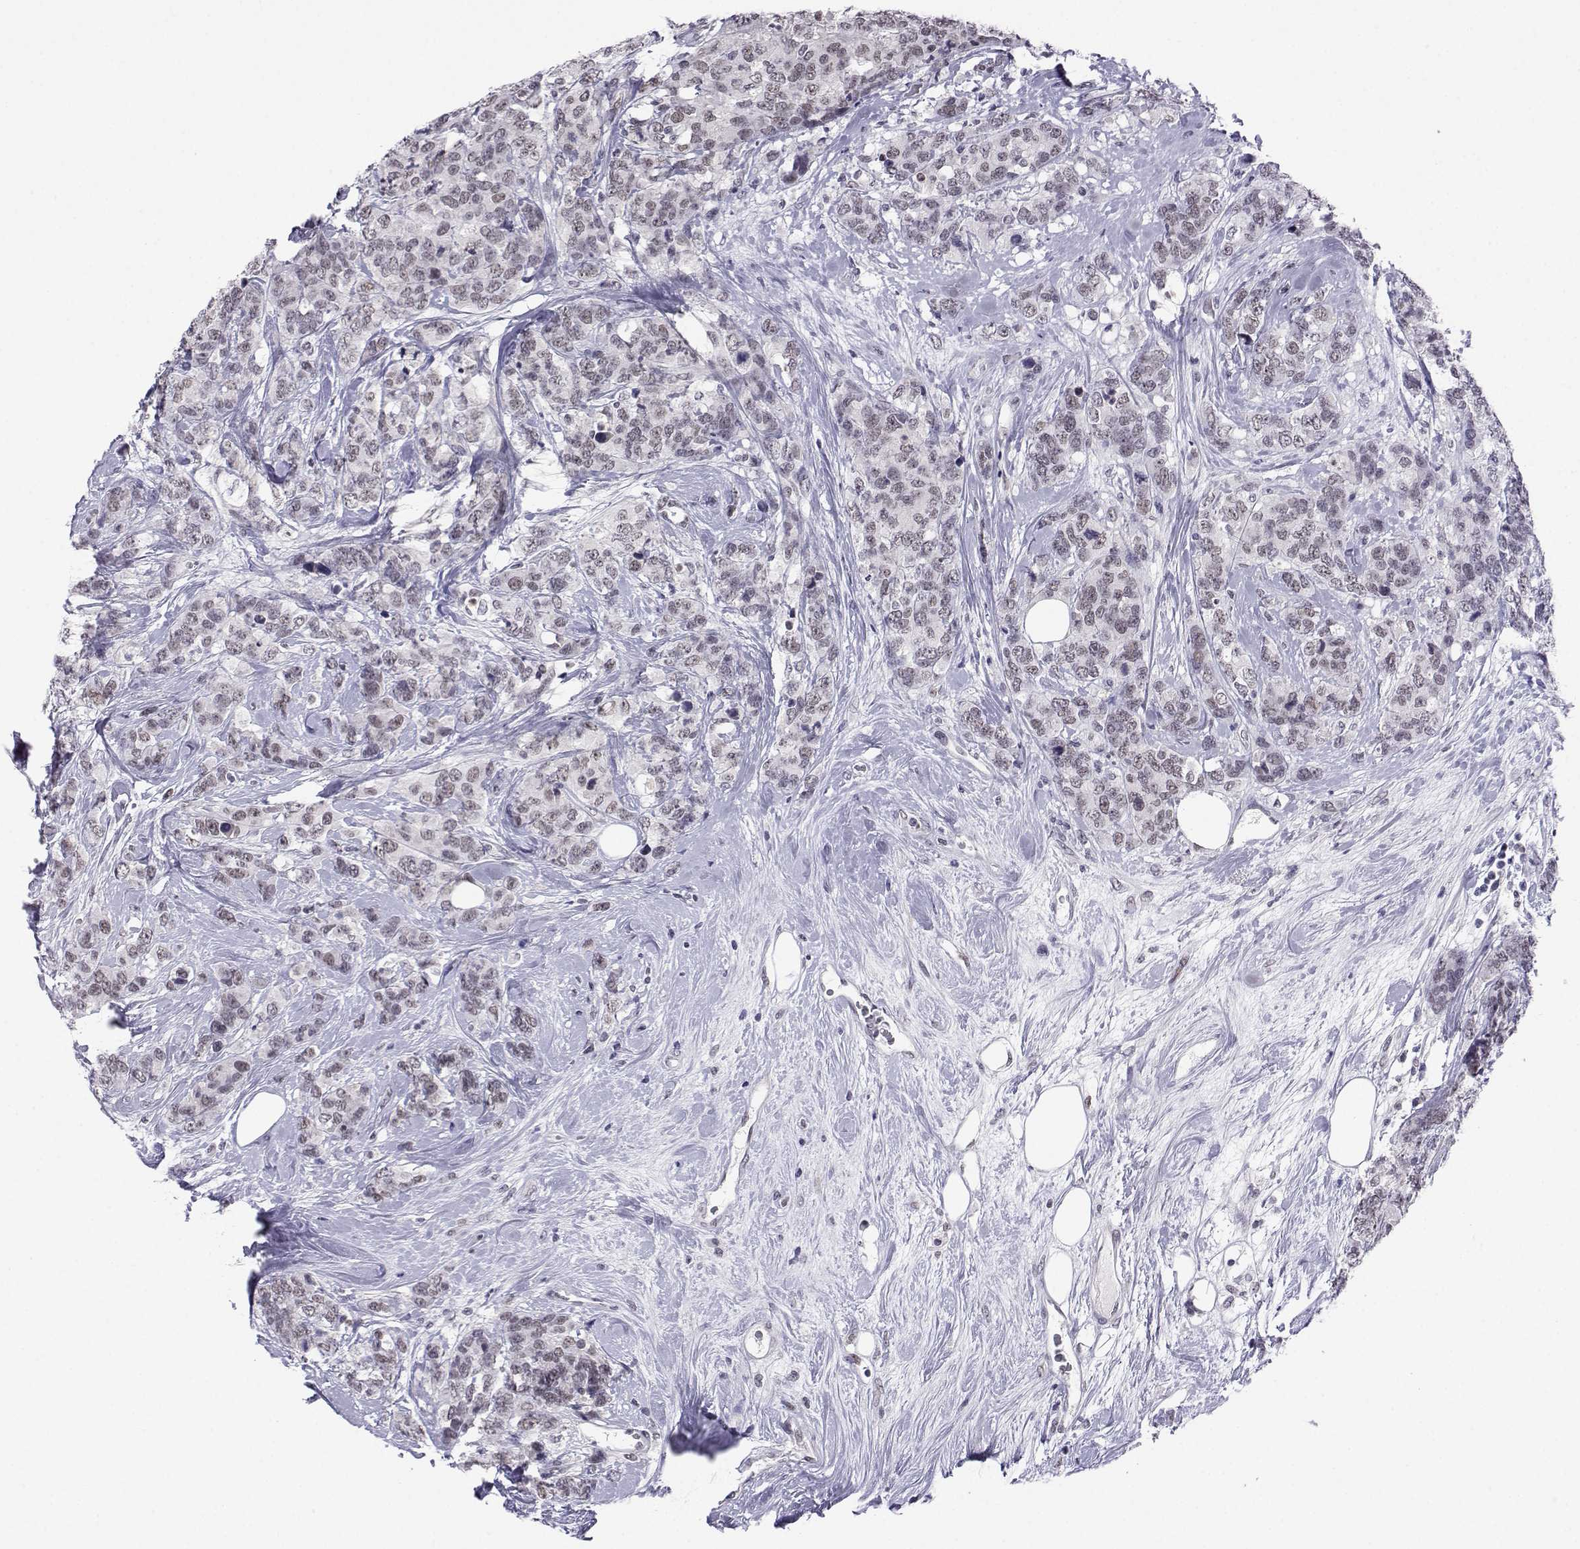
{"staining": {"intensity": "weak", "quantity": "25%-75%", "location": "nuclear"}, "tissue": "breast cancer", "cell_type": "Tumor cells", "image_type": "cancer", "snomed": [{"axis": "morphology", "description": "Lobular carcinoma"}, {"axis": "topography", "description": "Breast"}], "caption": "Immunohistochemistry histopathology image of breast lobular carcinoma stained for a protein (brown), which shows low levels of weak nuclear positivity in about 25%-75% of tumor cells.", "gene": "MED26", "patient": {"sex": "female", "age": 59}}